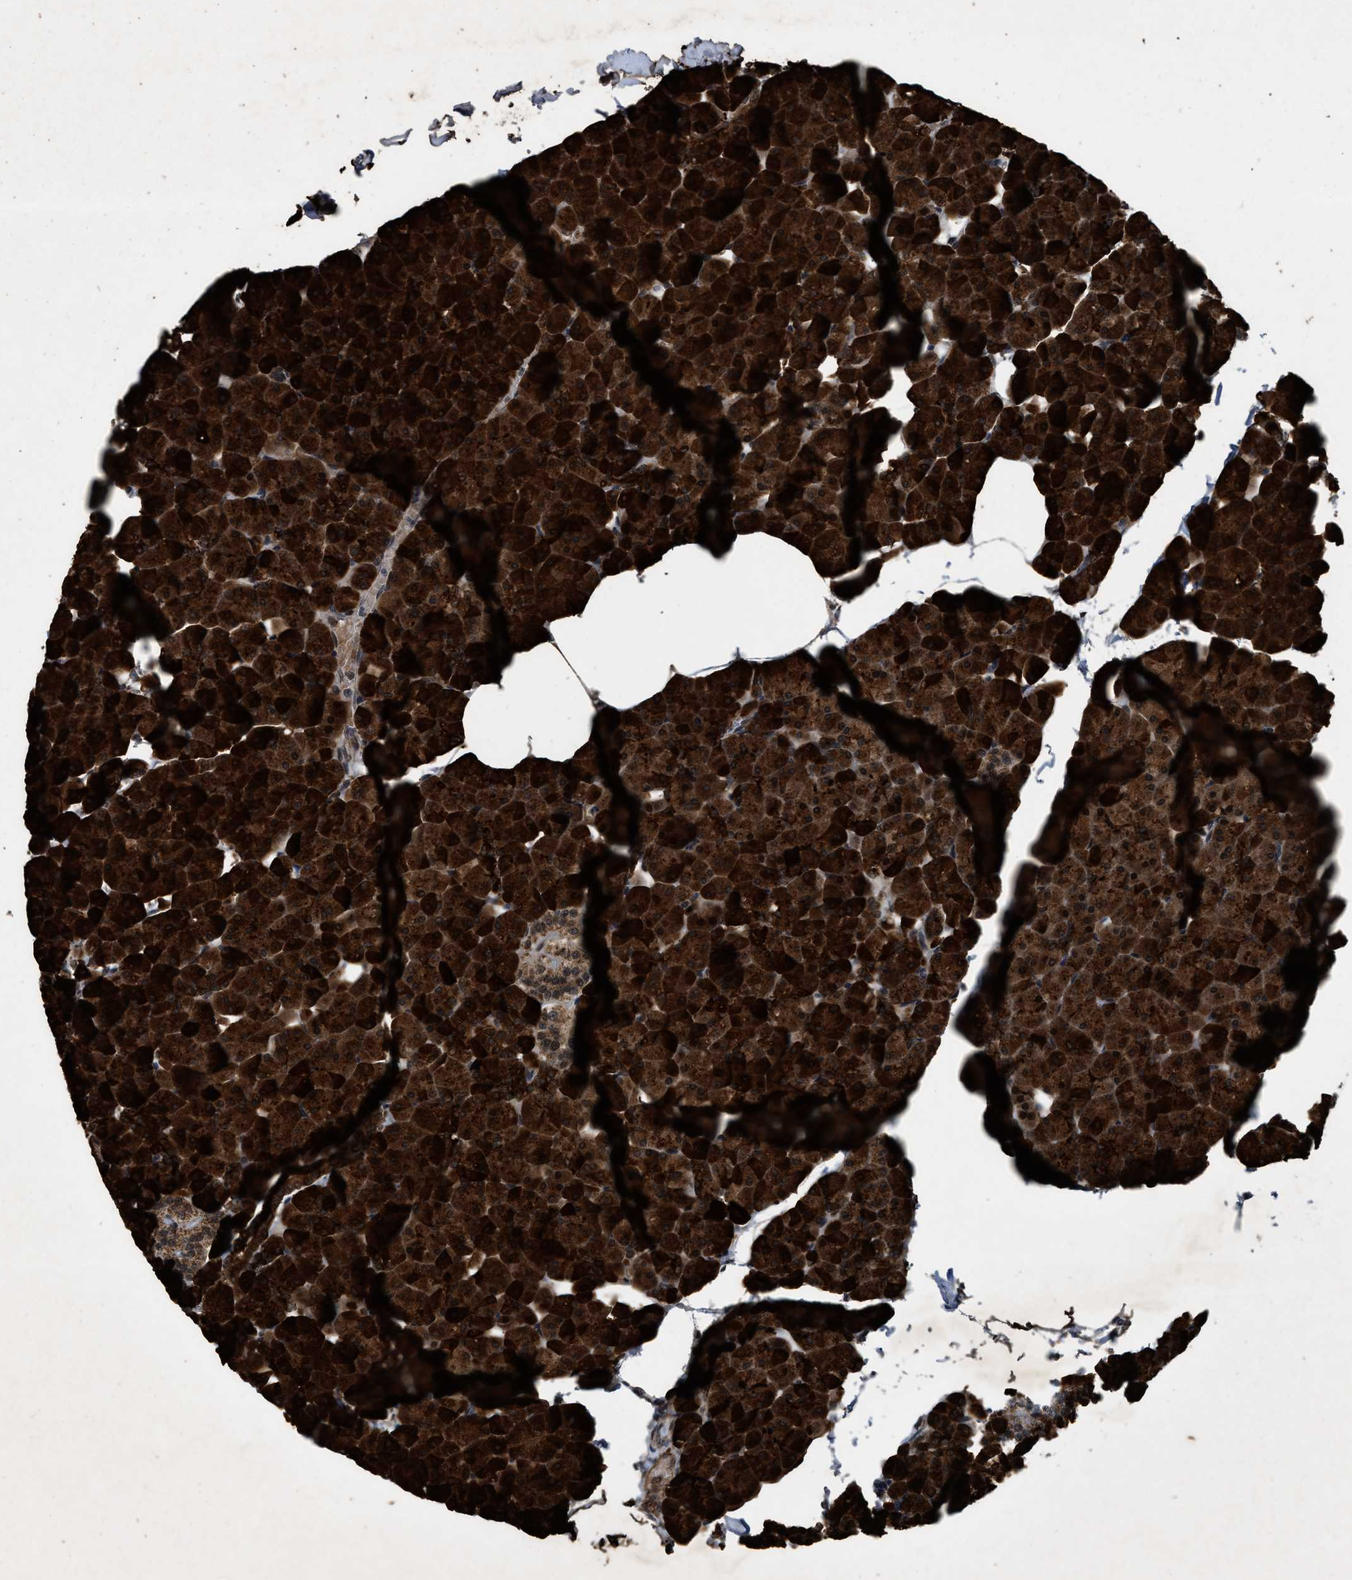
{"staining": {"intensity": "strong", "quantity": ">75%", "location": "cytoplasmic/membranous,nuclear"}, "tissue": "pancreas", "cell_type": "Exocrine glandular cells", "image_type": "normal", "snomed": [{"axis": "morphology", "description": "Normal tissue, NOS"}, {"axis": "topography", "description": "Pancreas"}], "caption": "The immunohistochemical stain labels strong cytoplasmic/membranous,nuclear expression in exocrine glandular cells of unremarkable pancreas.", "gene": "ZNHIT1", "patient": {"sex": "male", "age": 35}}